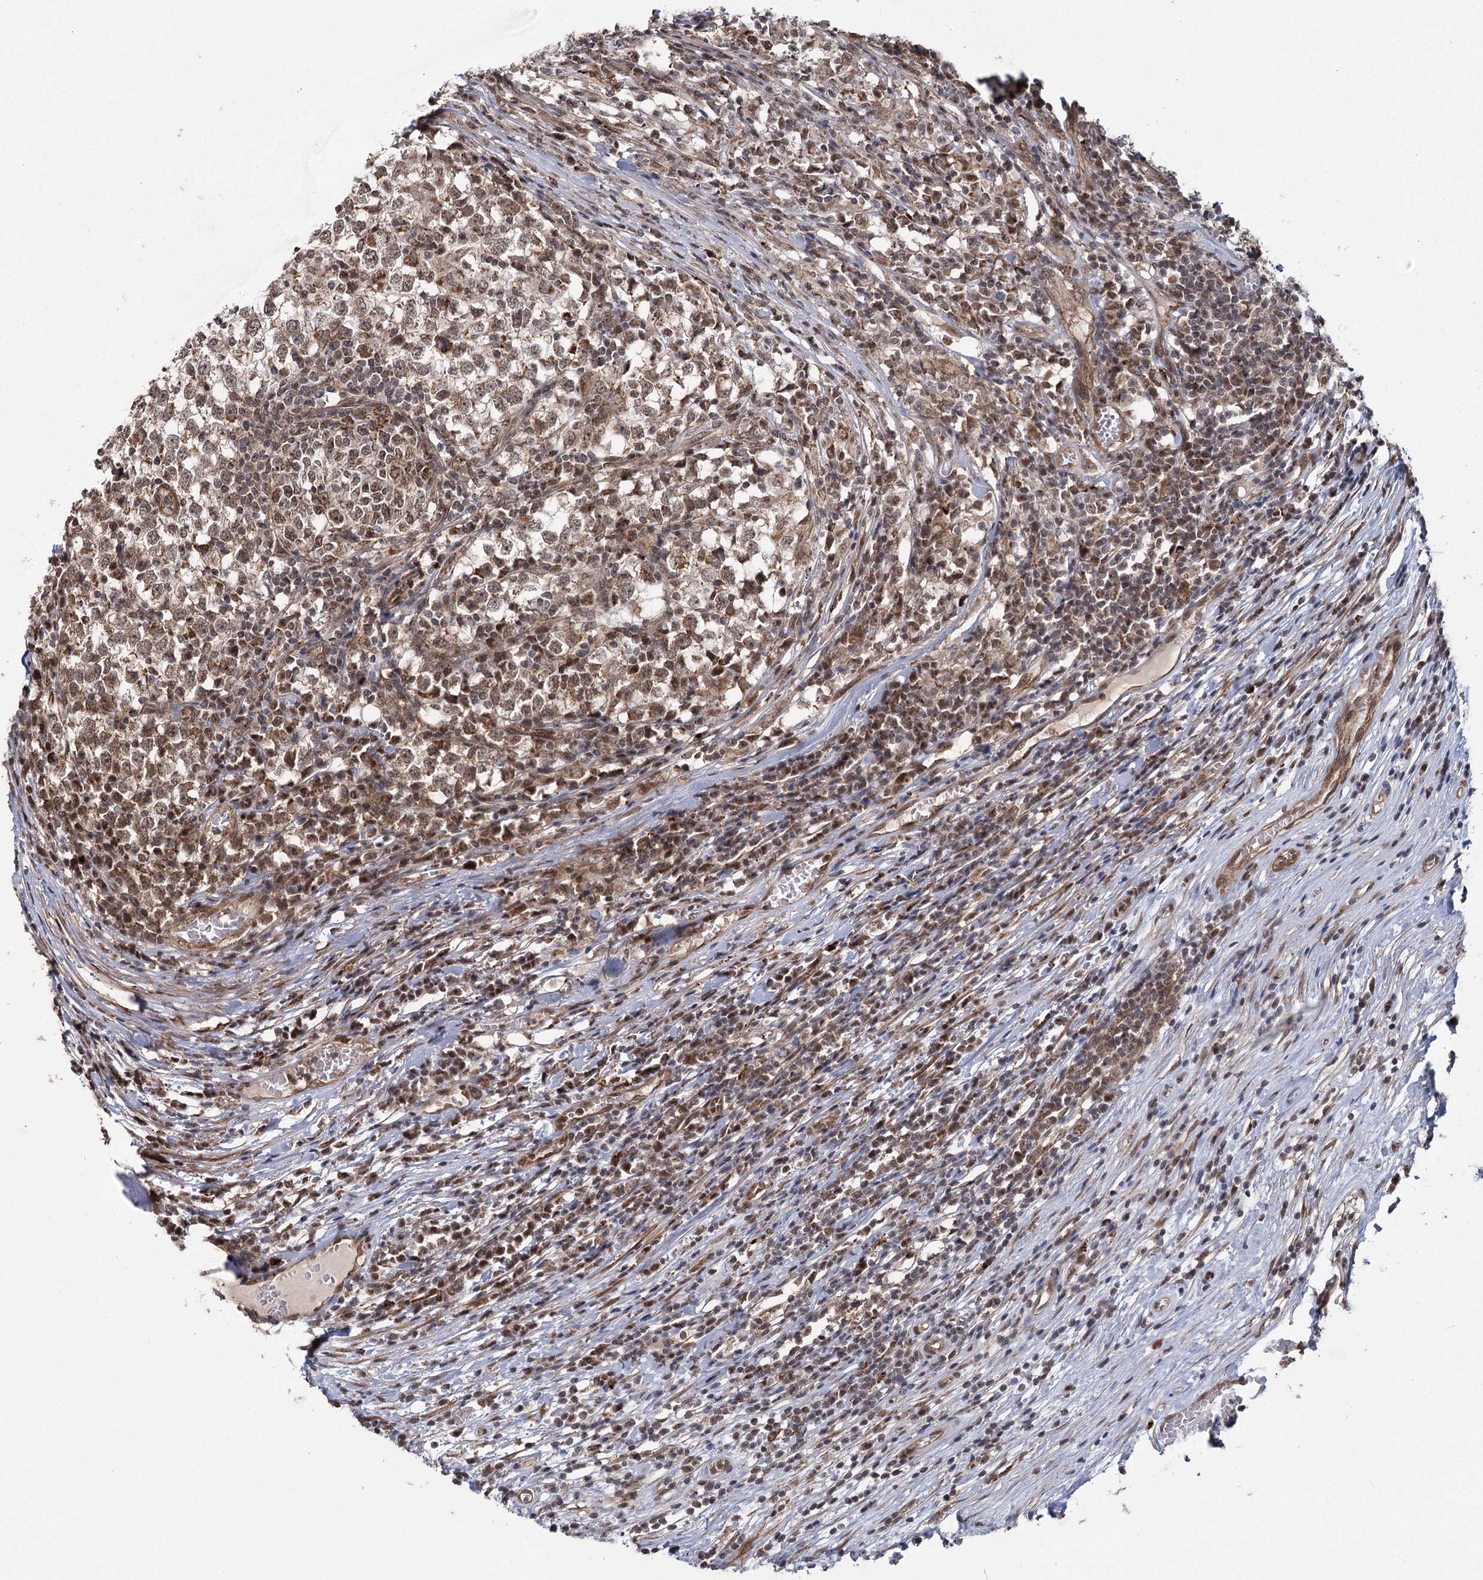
{"staining": {"intensity": "weak", "quantity": ">75%", "location": "cytoplasmic/membranous"}, "tissue": "testis cancer", "cell_type": "Tumor cells", "image_type": "cancer", "snomed": [{"axis": "morphology", "description": "Seminoma, NOS"}, {"axis": "topography", "description": "Testis"}], "caption": "This is an image of IHC staining of testis cancer (seminoma), which shows weak expression in the cytoplasmic/membranous of tumor cells.", "gene": "ZCCHC24", "patient": {"sex": "male", "age": 65}}